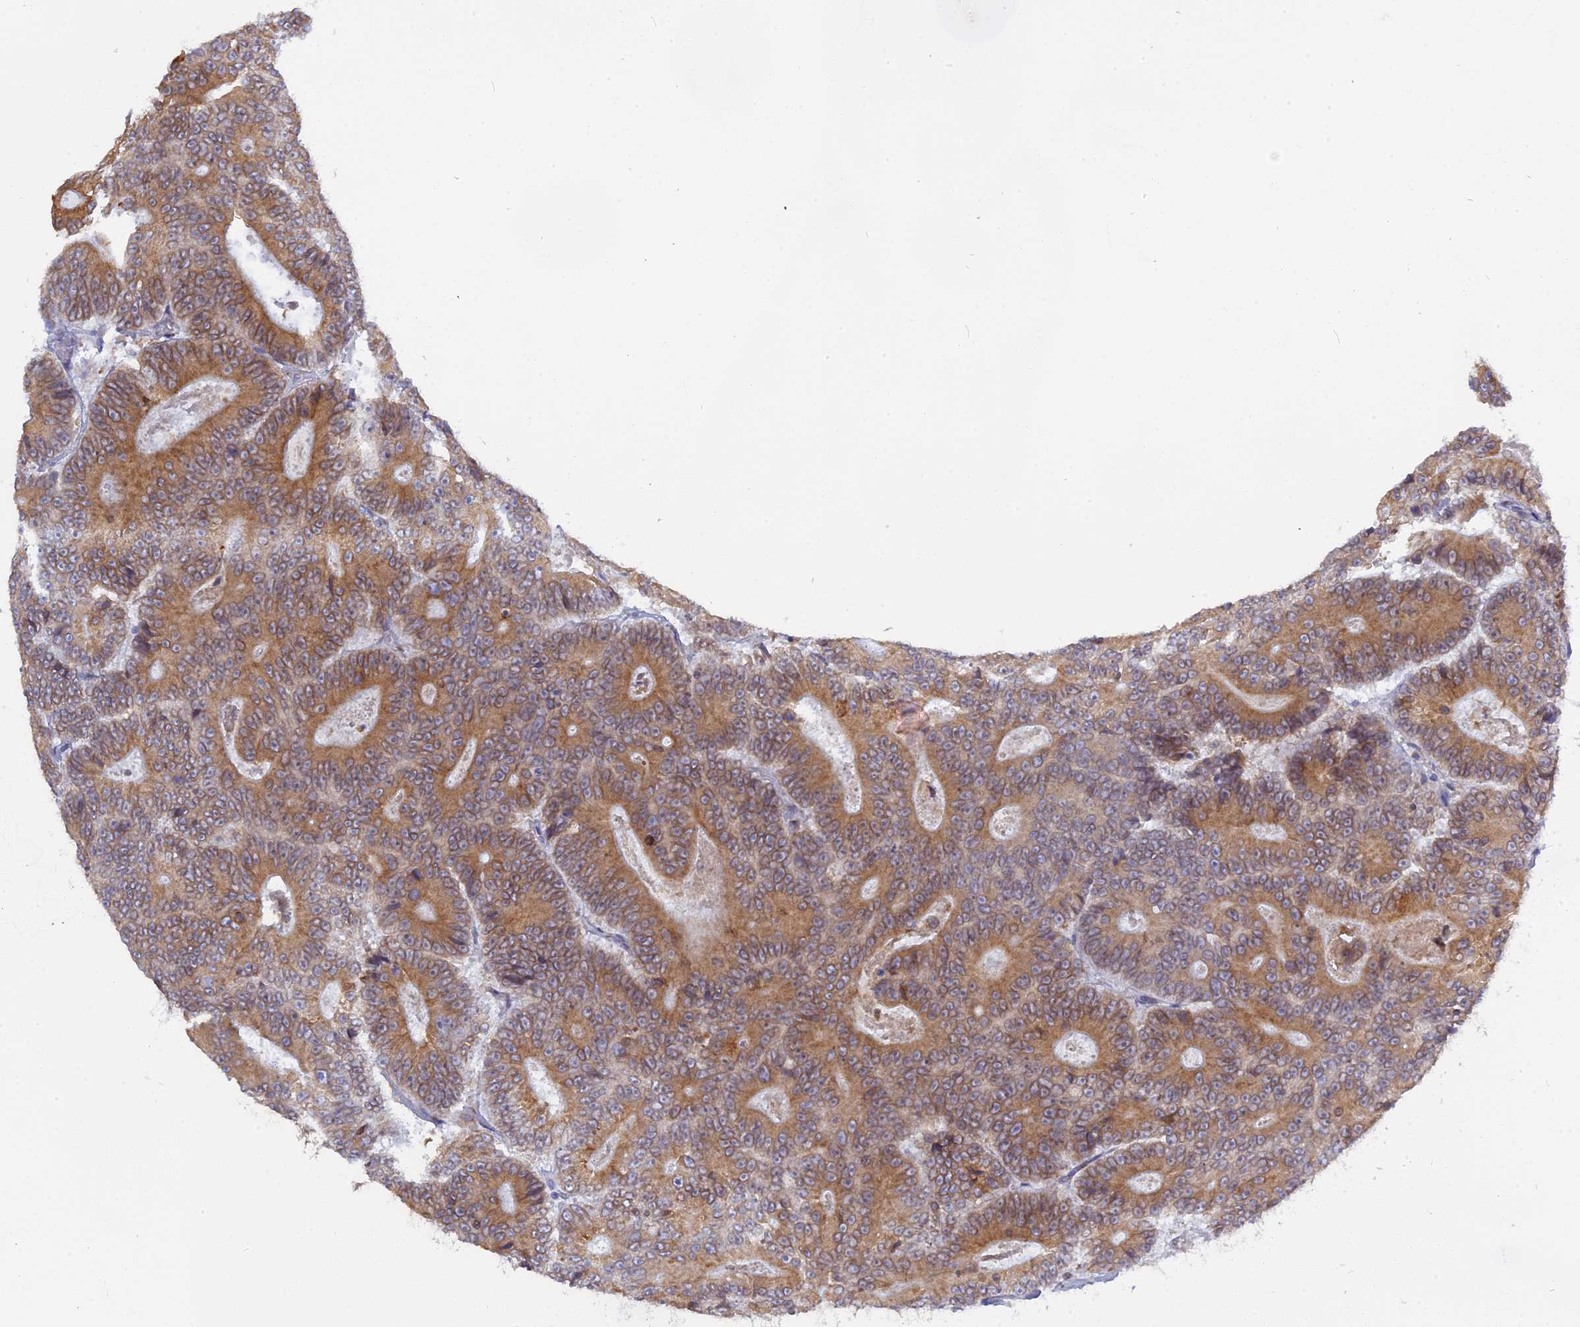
{"staining": {"intensity": "moderate", "quantity": ">75%", "location": "cytoplasmic/membranous"}, "tissue": "colorectal cancer", "cell_type": "Tumor cells", "image_type": "cancer", "snomed": [{"axis": "morphology", "description": "Adenocarcinoma, NOS"}, {"axis": "topography", "description": "Colon"}], "caption": "Adenocarcinoma (colorectal) tissue demonstrates moderate cytoplasmic/membranous positivity in approximately >75% of tumor cells (DAB (3,3'-diaminobenzidine) IHC, brown staining for protein, blue staining for nuclei).", "gene": "TLCD1", "patient": {"sex": "male", "age": 83}}